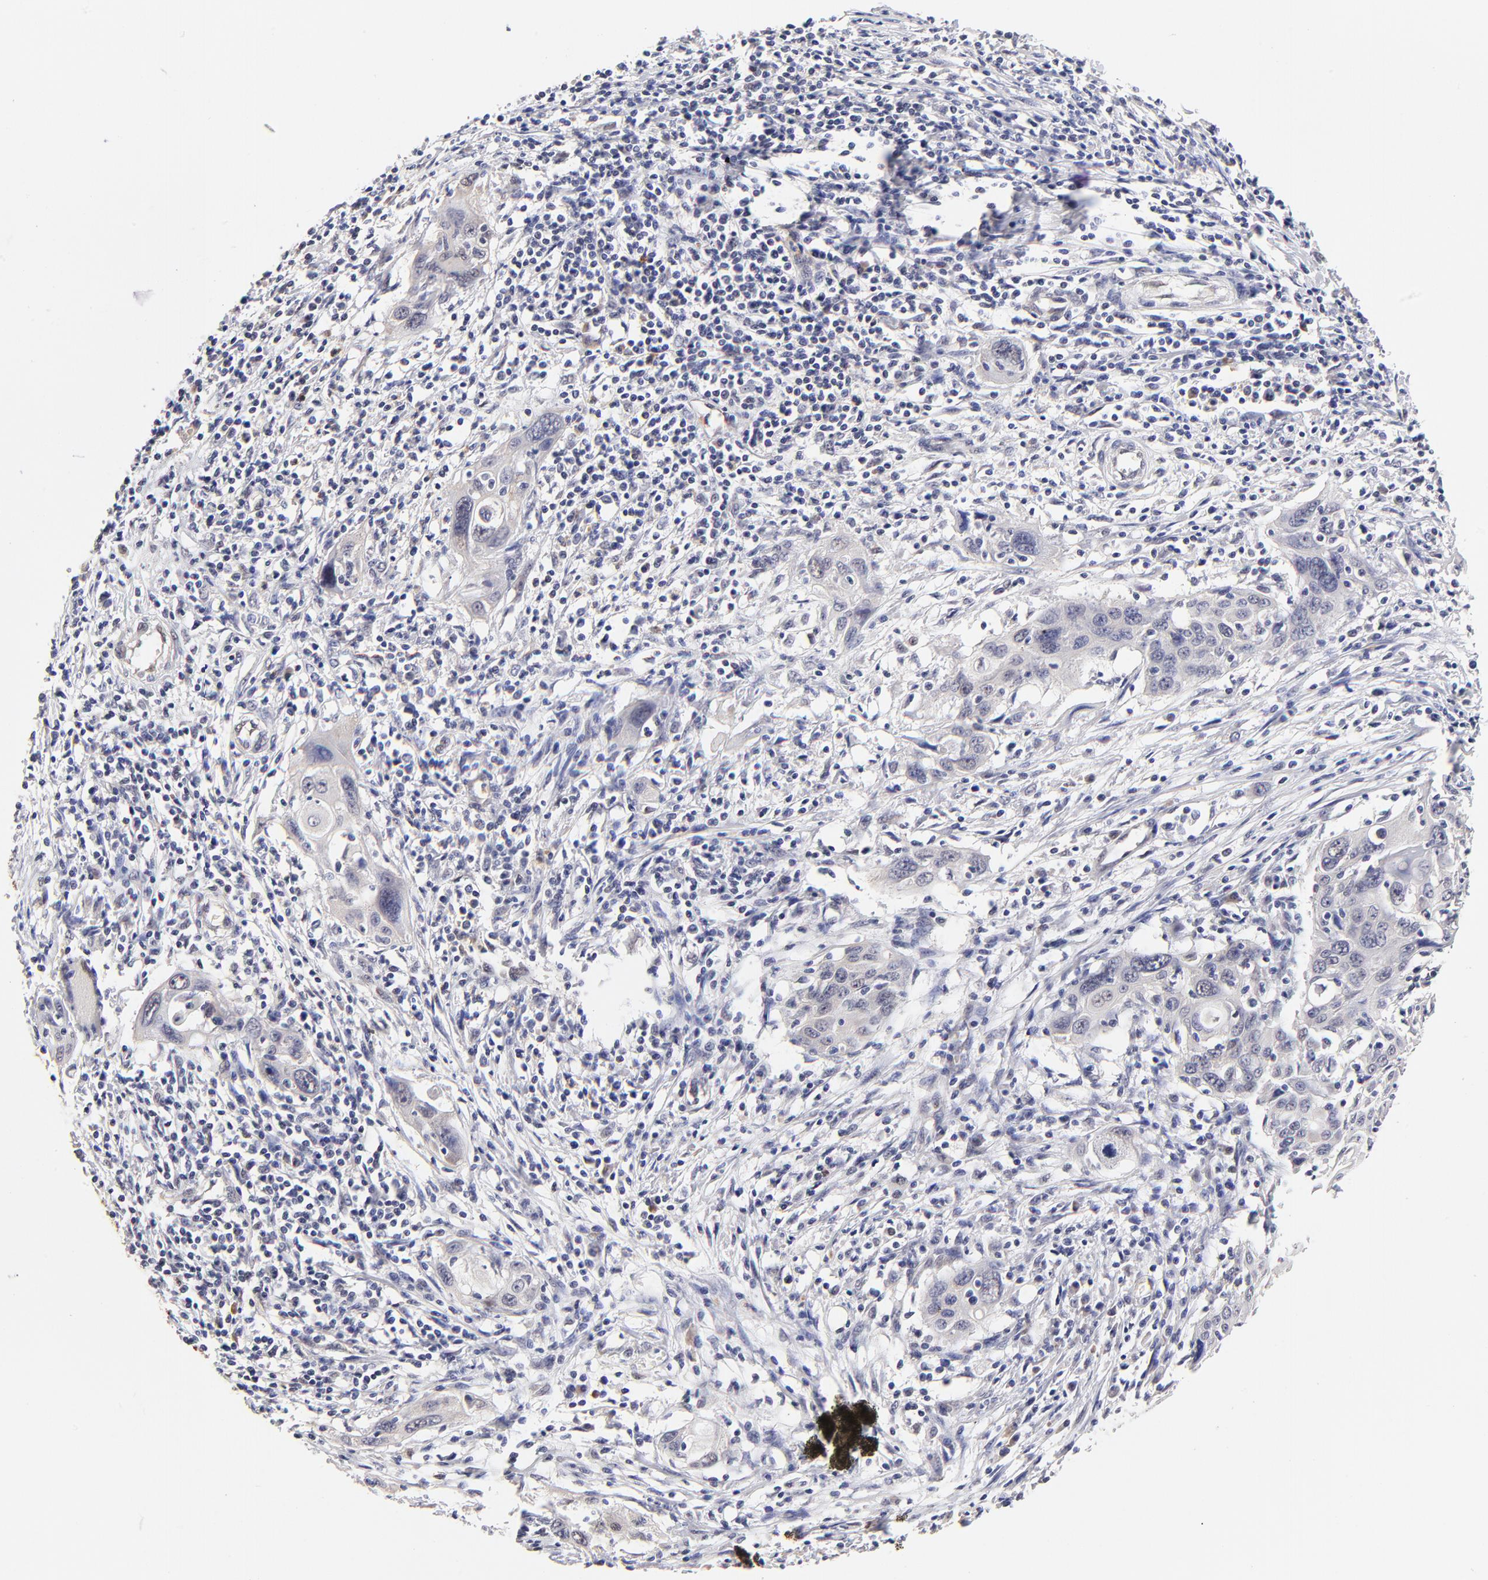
{"staining": {"intensity": "weak", "quantity": "<25%", "location": "cytoplasmic/membranous"}, "tissue": "cervical cancer", "cell_type": "Tumor cells", "image_type": "cancer", "snomed": [{"axis": "morphology", "description": "Squamous cell carcinoma, NOS"}, {"axis": "topography", "description": "Cervix"}], "caption": "Tumor cells are negative for protein expression in human cervical cancer.", "gene": "ZNF10", "patient": {"sex": "female", "age": 54}}